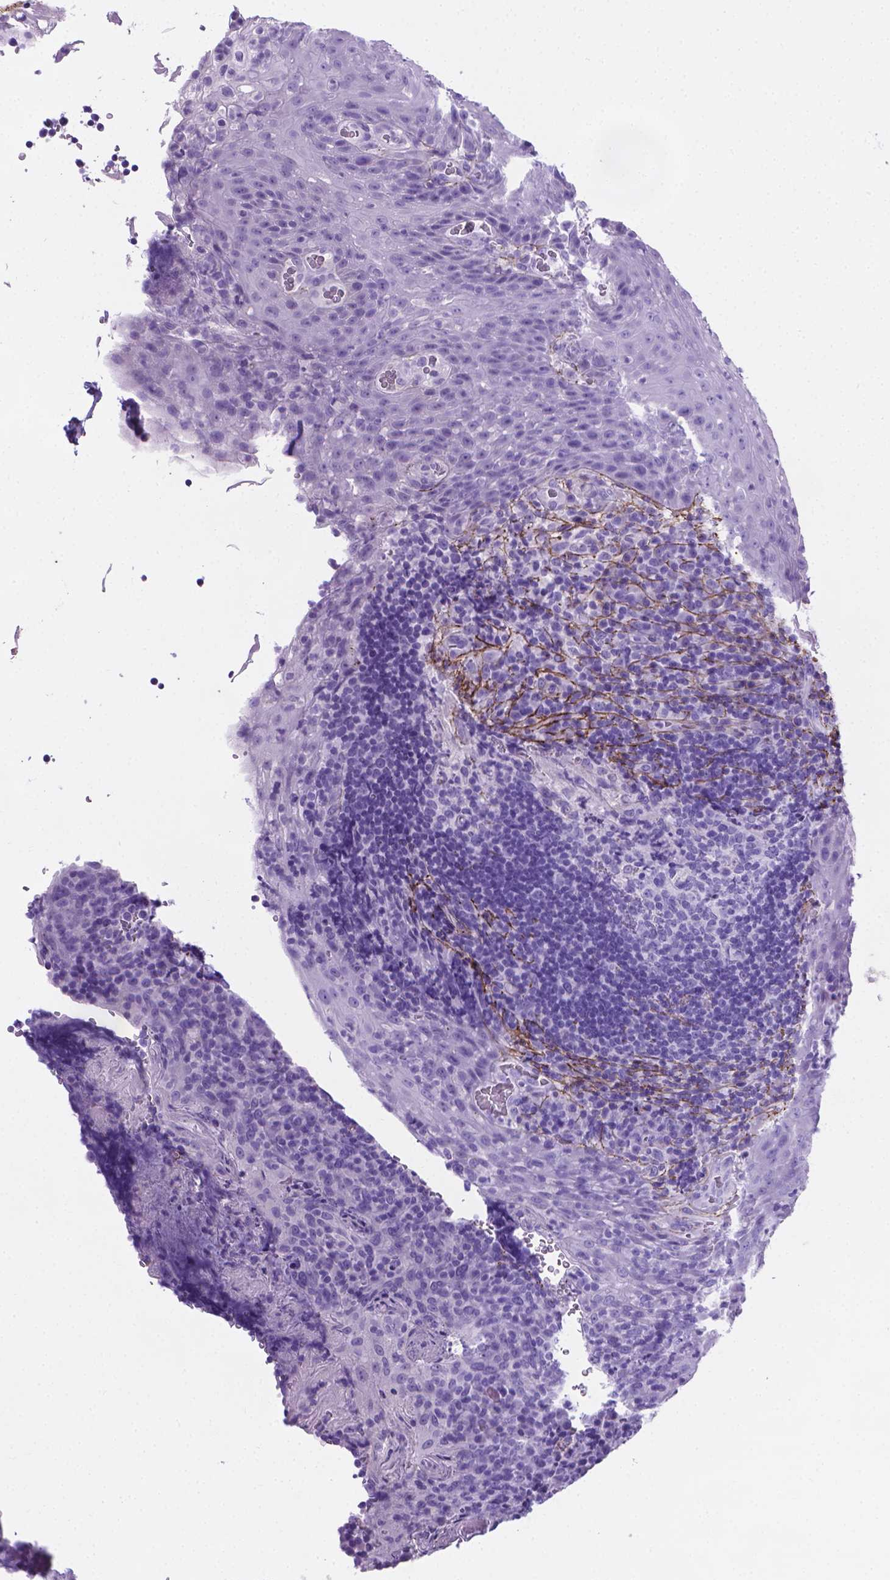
{"staining": {"intensity": "negative", "quantity": "none", "location": "none"}, "tissue": "tonsil", "cell_type": "Germinal center cells", "image_type": "normal", "snomed": [{"axis": "morphology", "description": "Normal tissue, NOS"}, {"axis": "topography", "description": "Tonsil"}], "caption": "High magnification brightfield microscopy of benign tonsil stained with DAB (3,3'-diaminobenzidine) (brown) and counterstained with hematoxylin (blue): germinal center cells show no significant expression.", "gene": "MFAP2", "patient": {"sex": "male", "age": 17}}